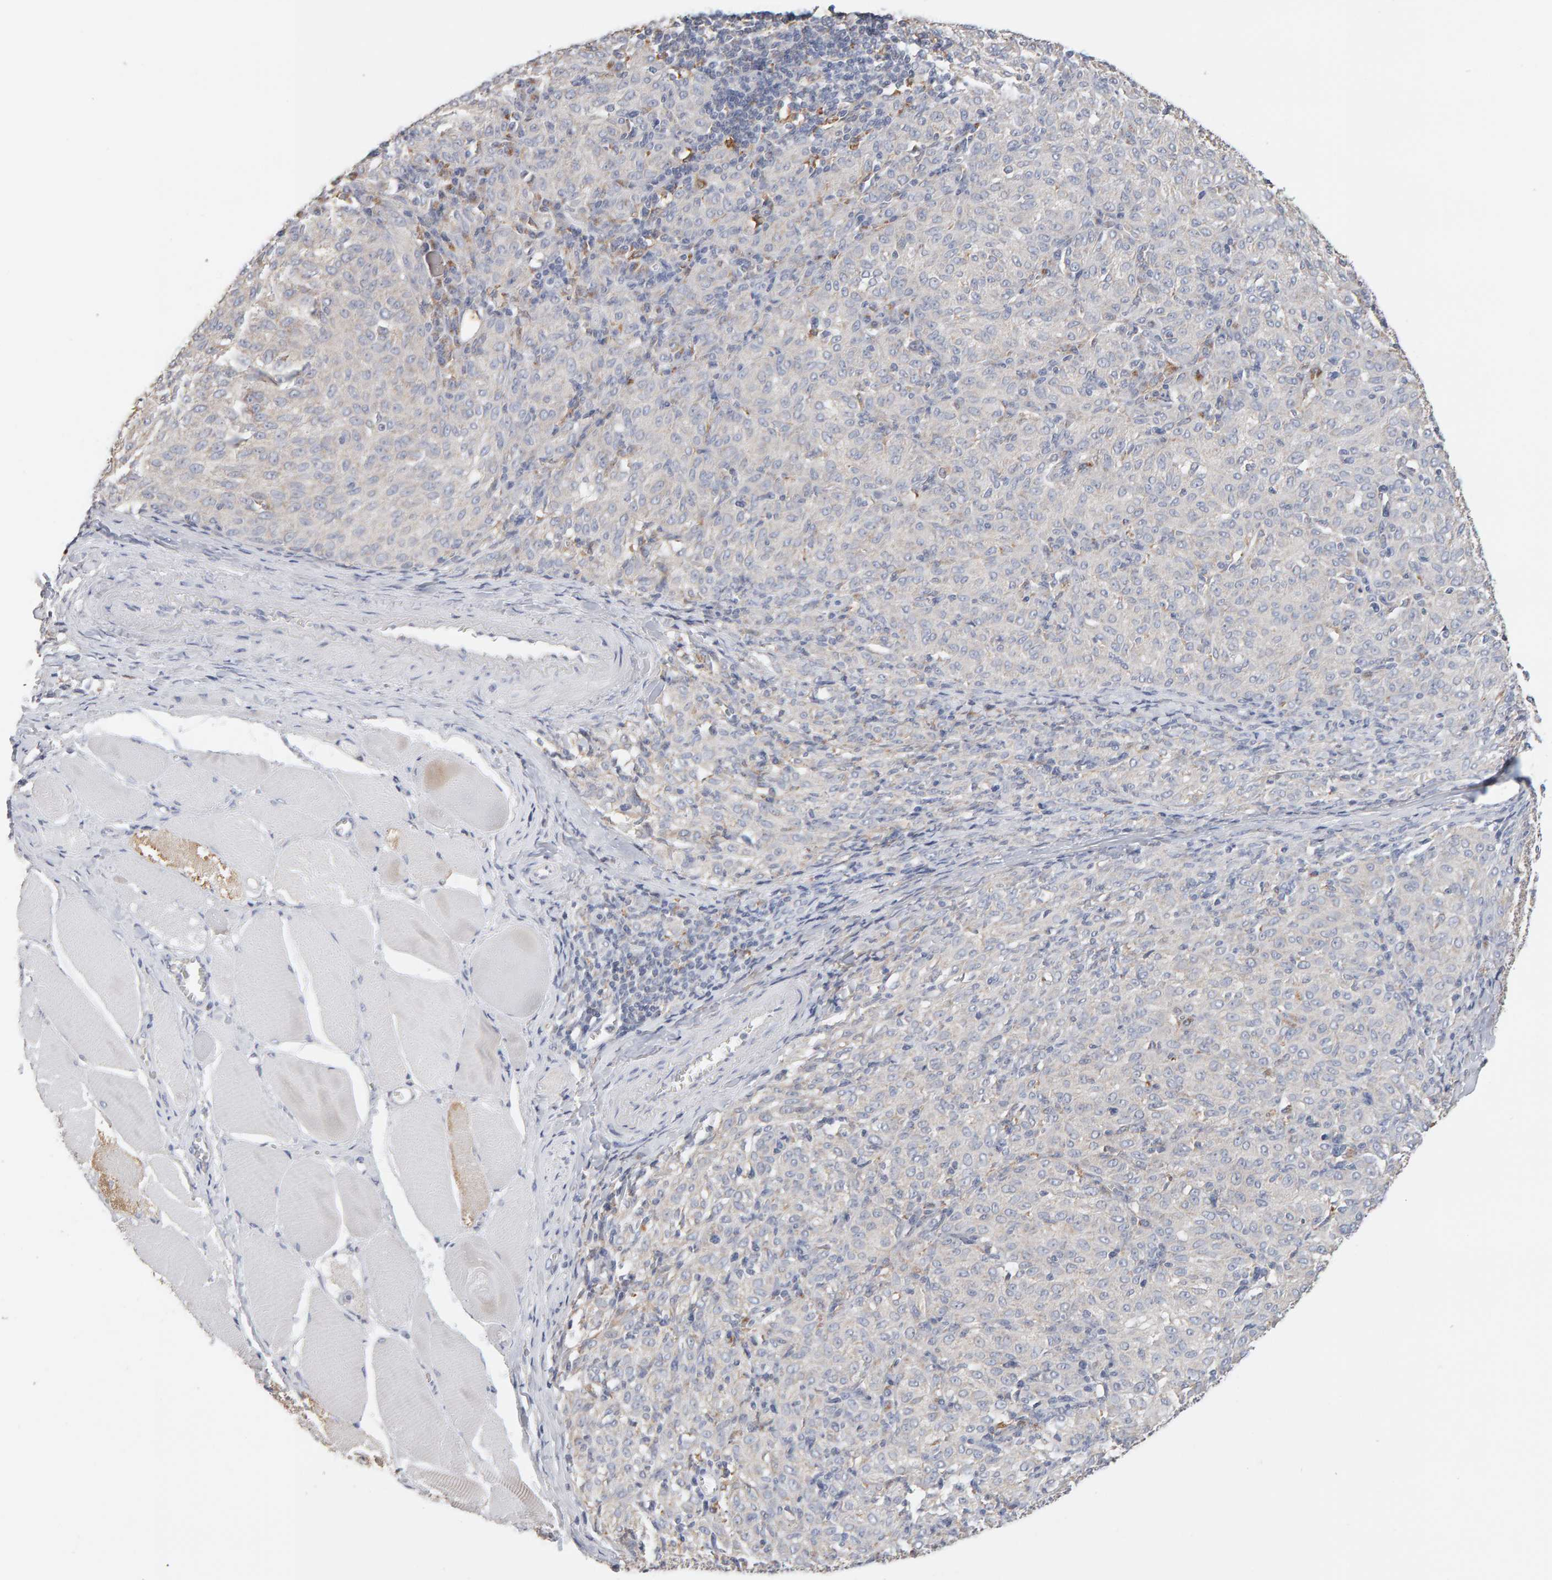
{"staining": {"intensity": "negative", "quantity": "none", "location": "none"}, "tissue": "melanoma", "cell_type": "Tumor cells", "image_type": "cancer", "snomed": [{"axis": "morphology", "description": "Malignant melanoma, NOS"}, {"axis": "topography", "description": "Skin"}], "caption": "Human malignant melanoma stained for a protein using IHC reveals no staining in tumor cells.", "gene": "SGPL1", "patient": {"sex": "female", "age": 72}}